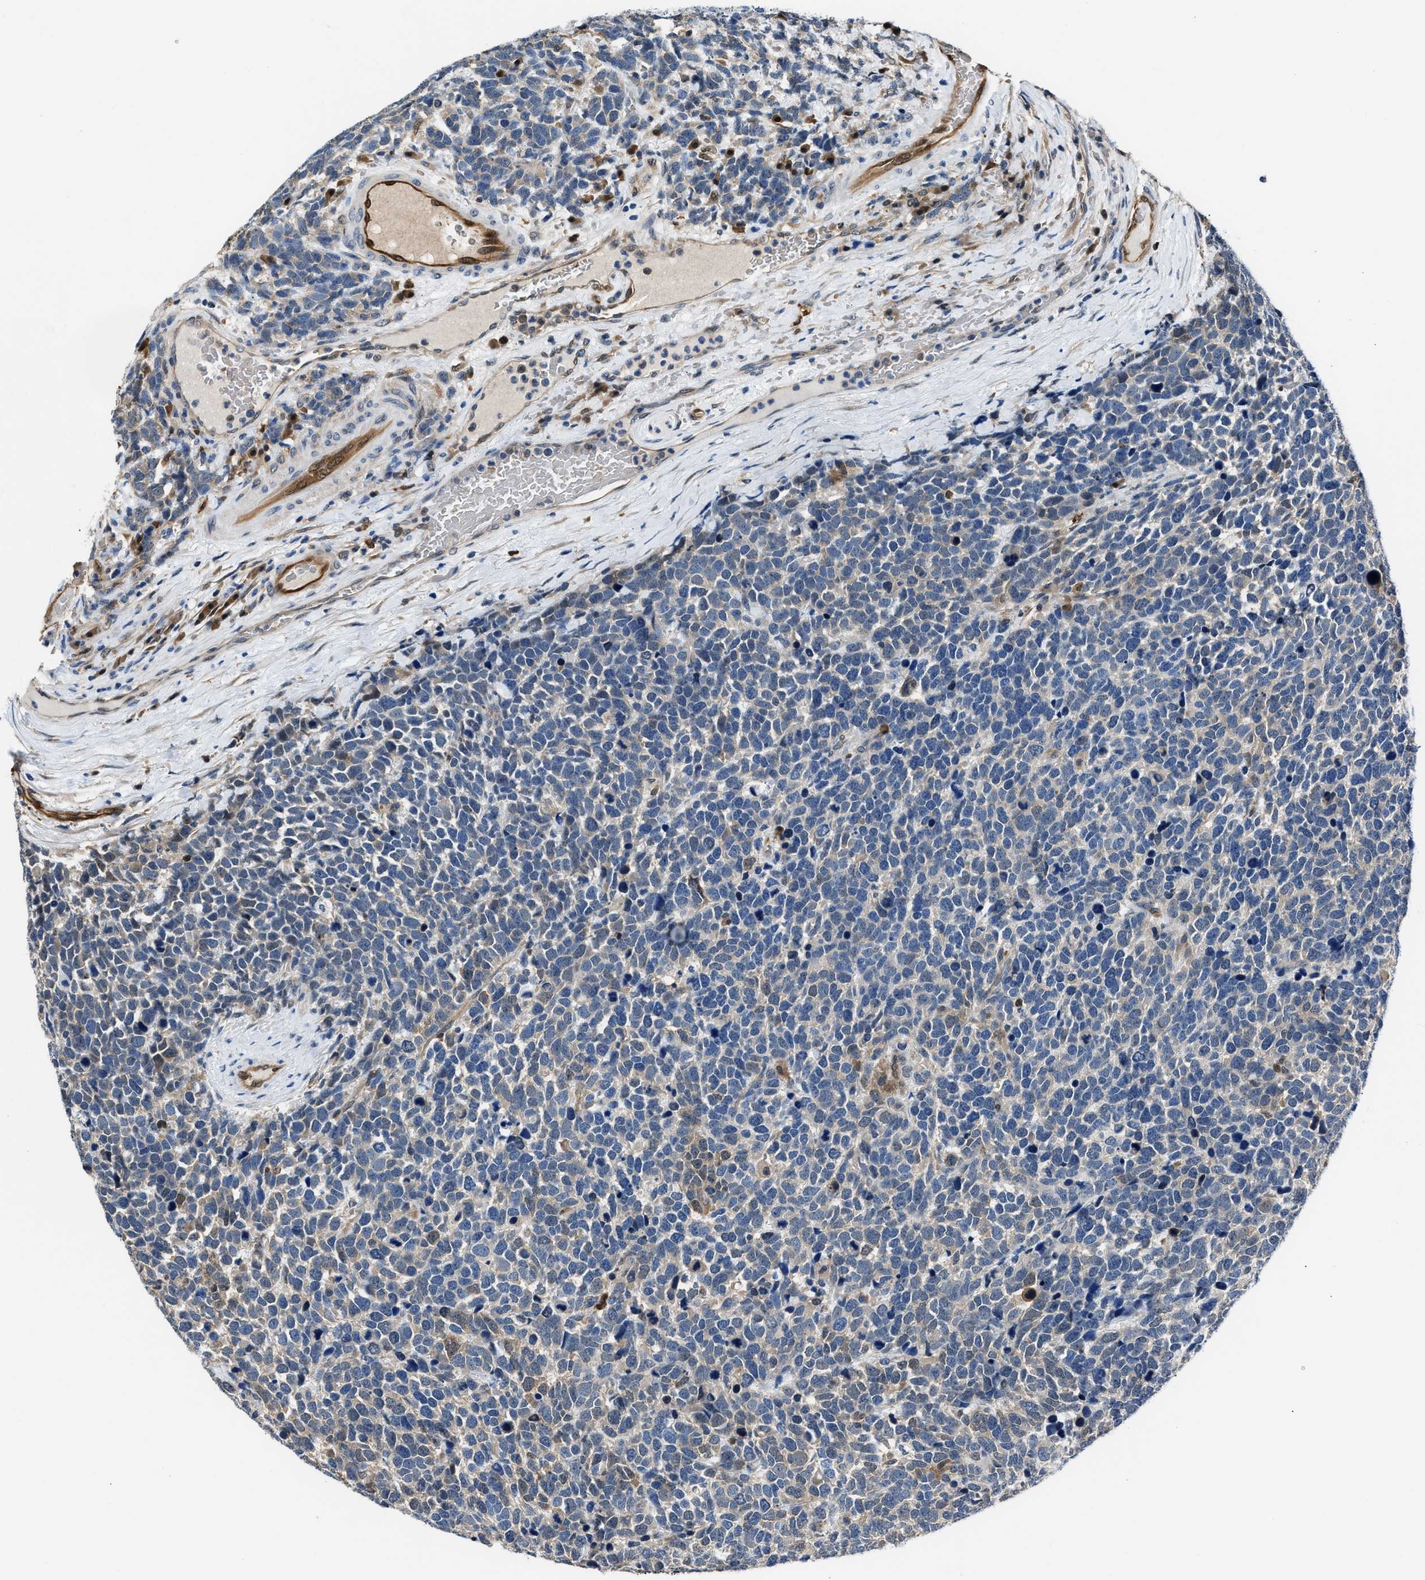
{"staining": {"intensity": "negative", "quantity": "none", "location": "none"}, "tissue": "urothelial cancer", "cell_type": "Tumor cells", "image_type": "cancer", "snomed": [{"axis": "morphology", "description": "Urothelial carcinoma, High grade"}, {"axis": "topography", "description": "Urinary bladder"}], "caption": "This photomicrograph is of urothelial cancer stained with IHC to label a protein in brown with the nuclei are counter-stained blue. There is no expression in tumor cells.", "gene": "PPA1", "patient": {"sex": "female", "age": 82}}